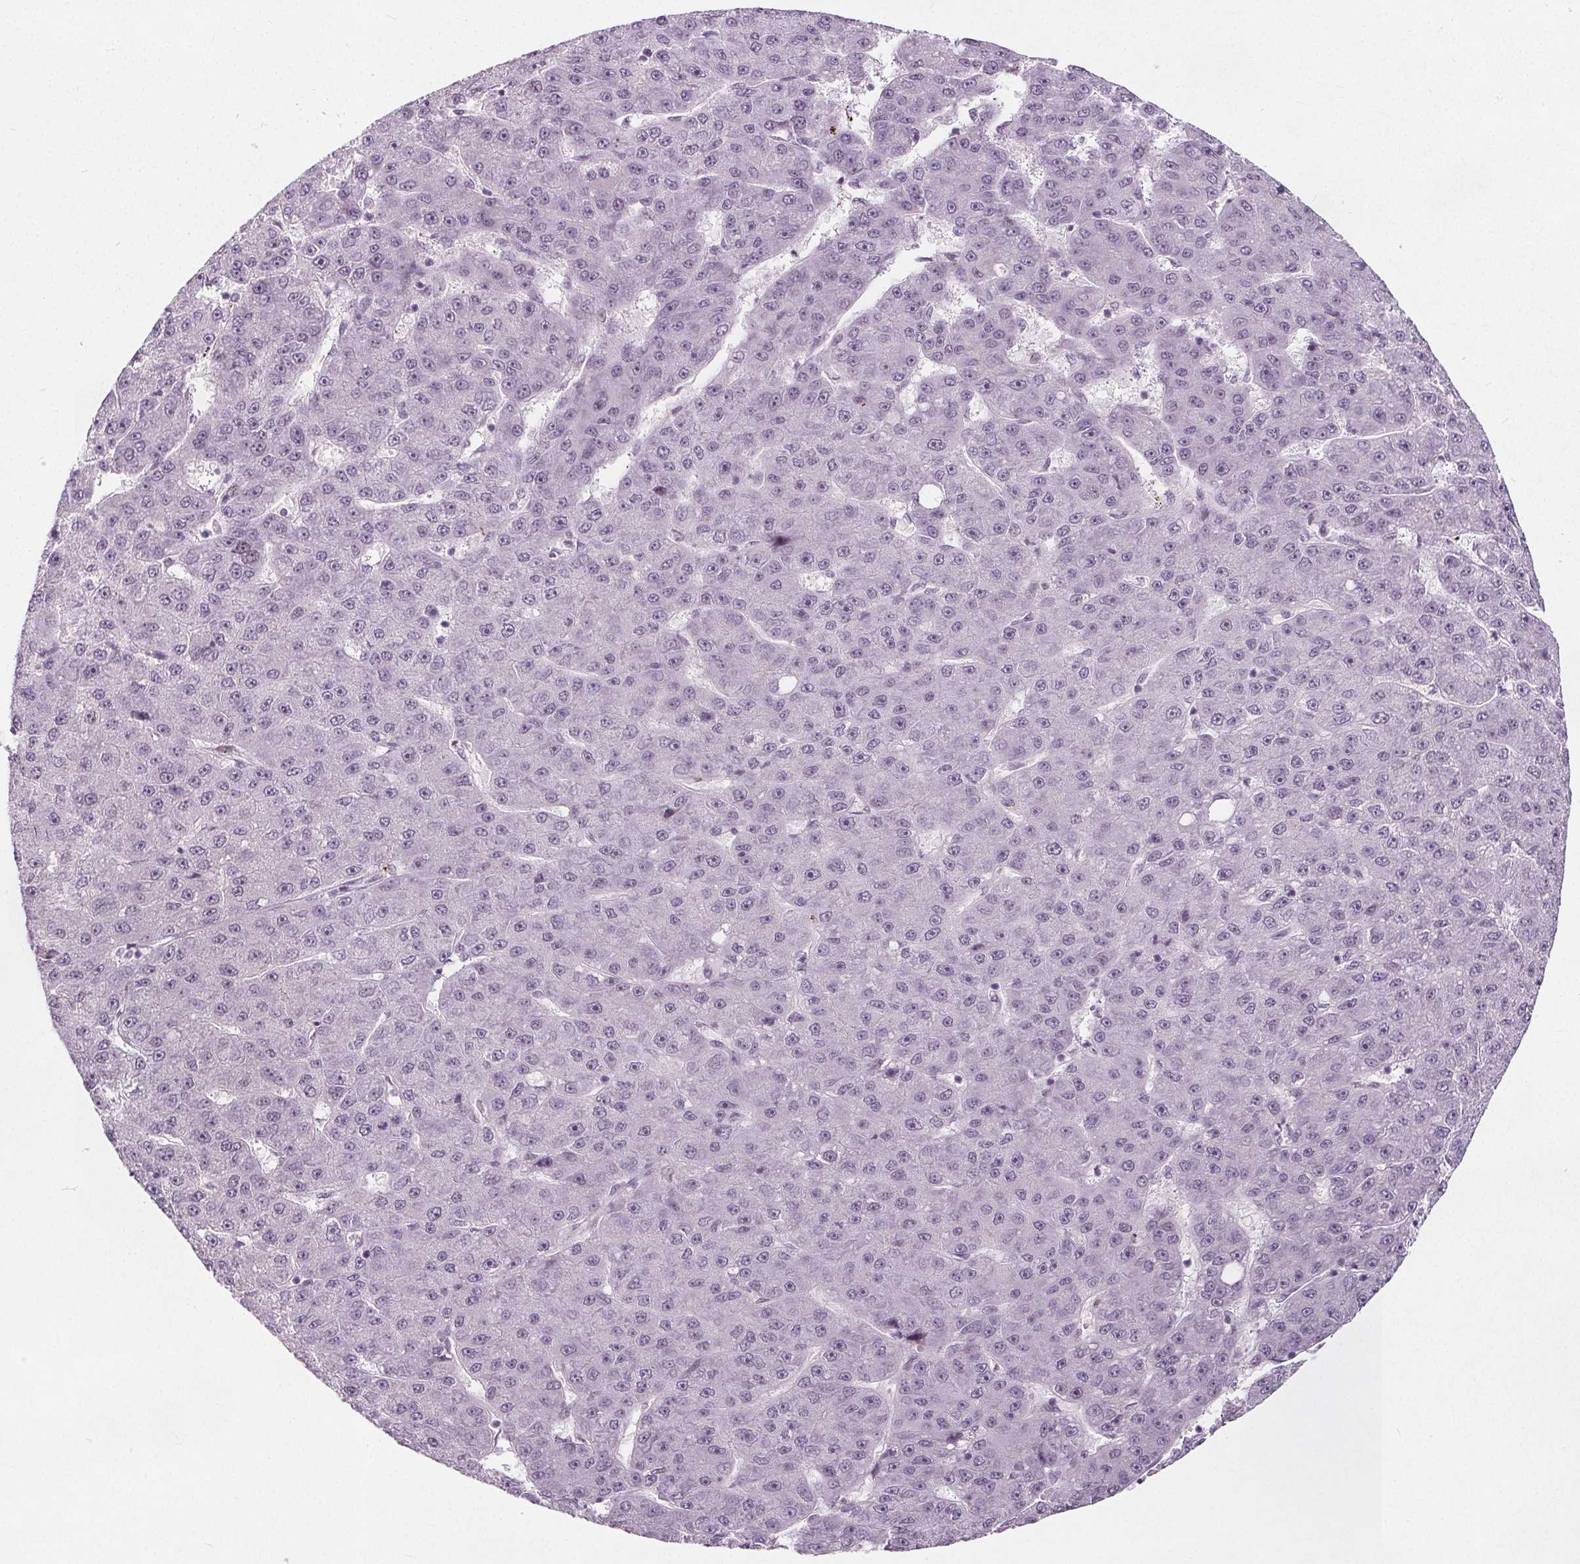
{"staining": {"intensity": "weak", "quantity": "<25%", "location": "nuclear"}, "tissue": "liver cancer", "cell_type": "Tumor cells", "image_type": "cancer", "snomed": [{"axis": "morphology", "description": "Carcinoma, Hepatocellular, NOS"}, {"axis": "topography", "description": "Liver"}], "caption": "Immunohistochemistry (IHC) histopathology image of neoplastic tissue: human hepatocellular carcinoma (liver) stained with DAB (3,3'-diaminobenzidine) demonstrates no significant protein expression in tumor cells. The staining is performed using DAB brown chromogen with nuclei counter-stained in using hematoxylin.", "gene": "TAF6L", "patient": {"sex": "male", "age": 67}}